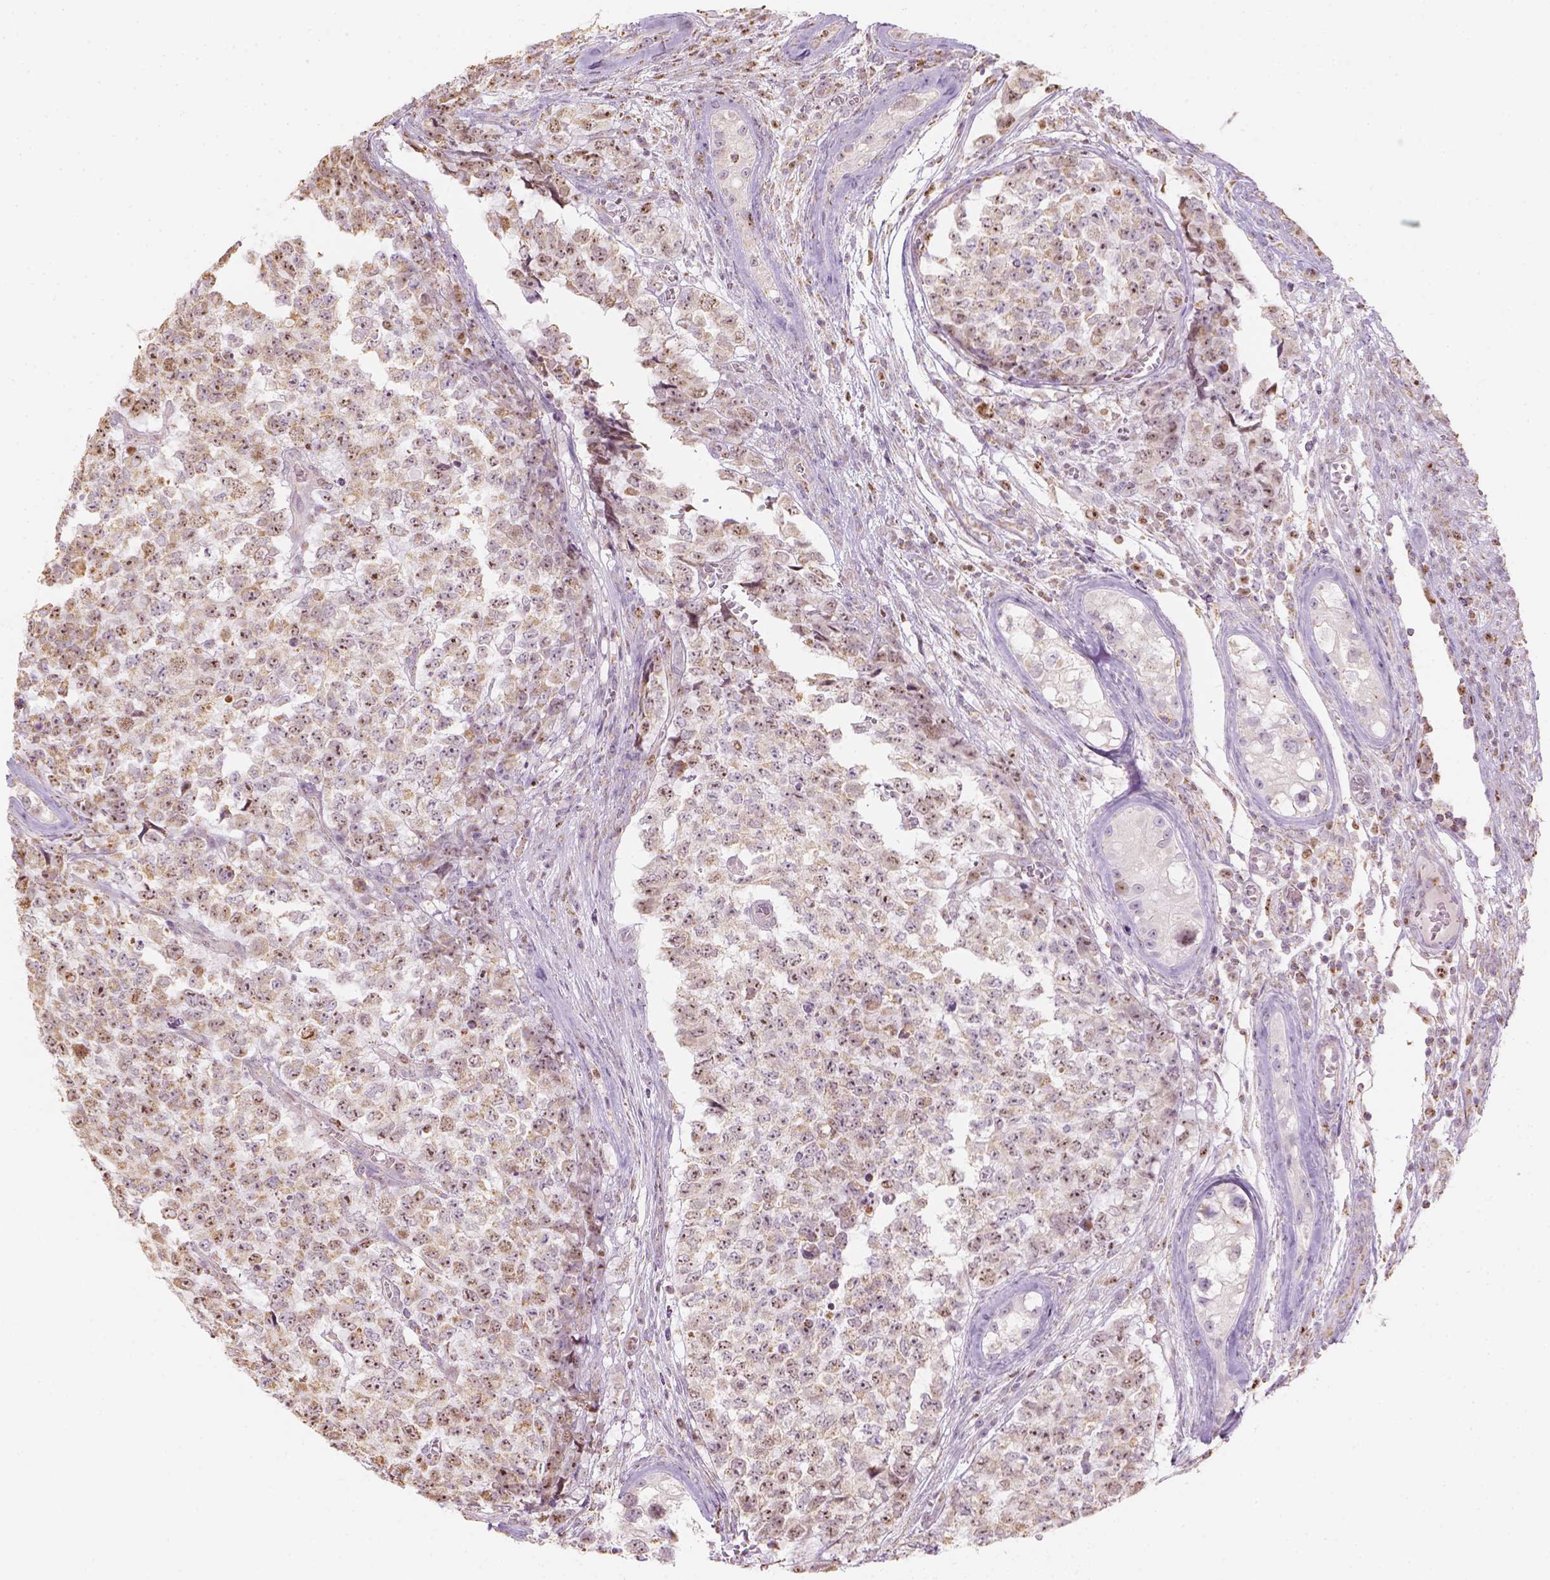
{"staining": {"intensity": "moderate", "quantity": ">75%", "location": "cytoplasmic/membranous"}, "tissue": "testis cancer", "cell_type": "Tumor cells", "image_type": "cancer", "snomed": [{"axis": "morphology", "description": "Carcinoma, Embryonal, NOS"}, {"axis": "topography", "description": "Testis"}], "caption": "There is medium levels of moderate cytoplasmic/membranous expression in tumor cells of testis cancer, as demonstrated by immunohistochemical staining (brown color).", "gene": "LCA5", "patient": {"sex": "male", "age": 23}}